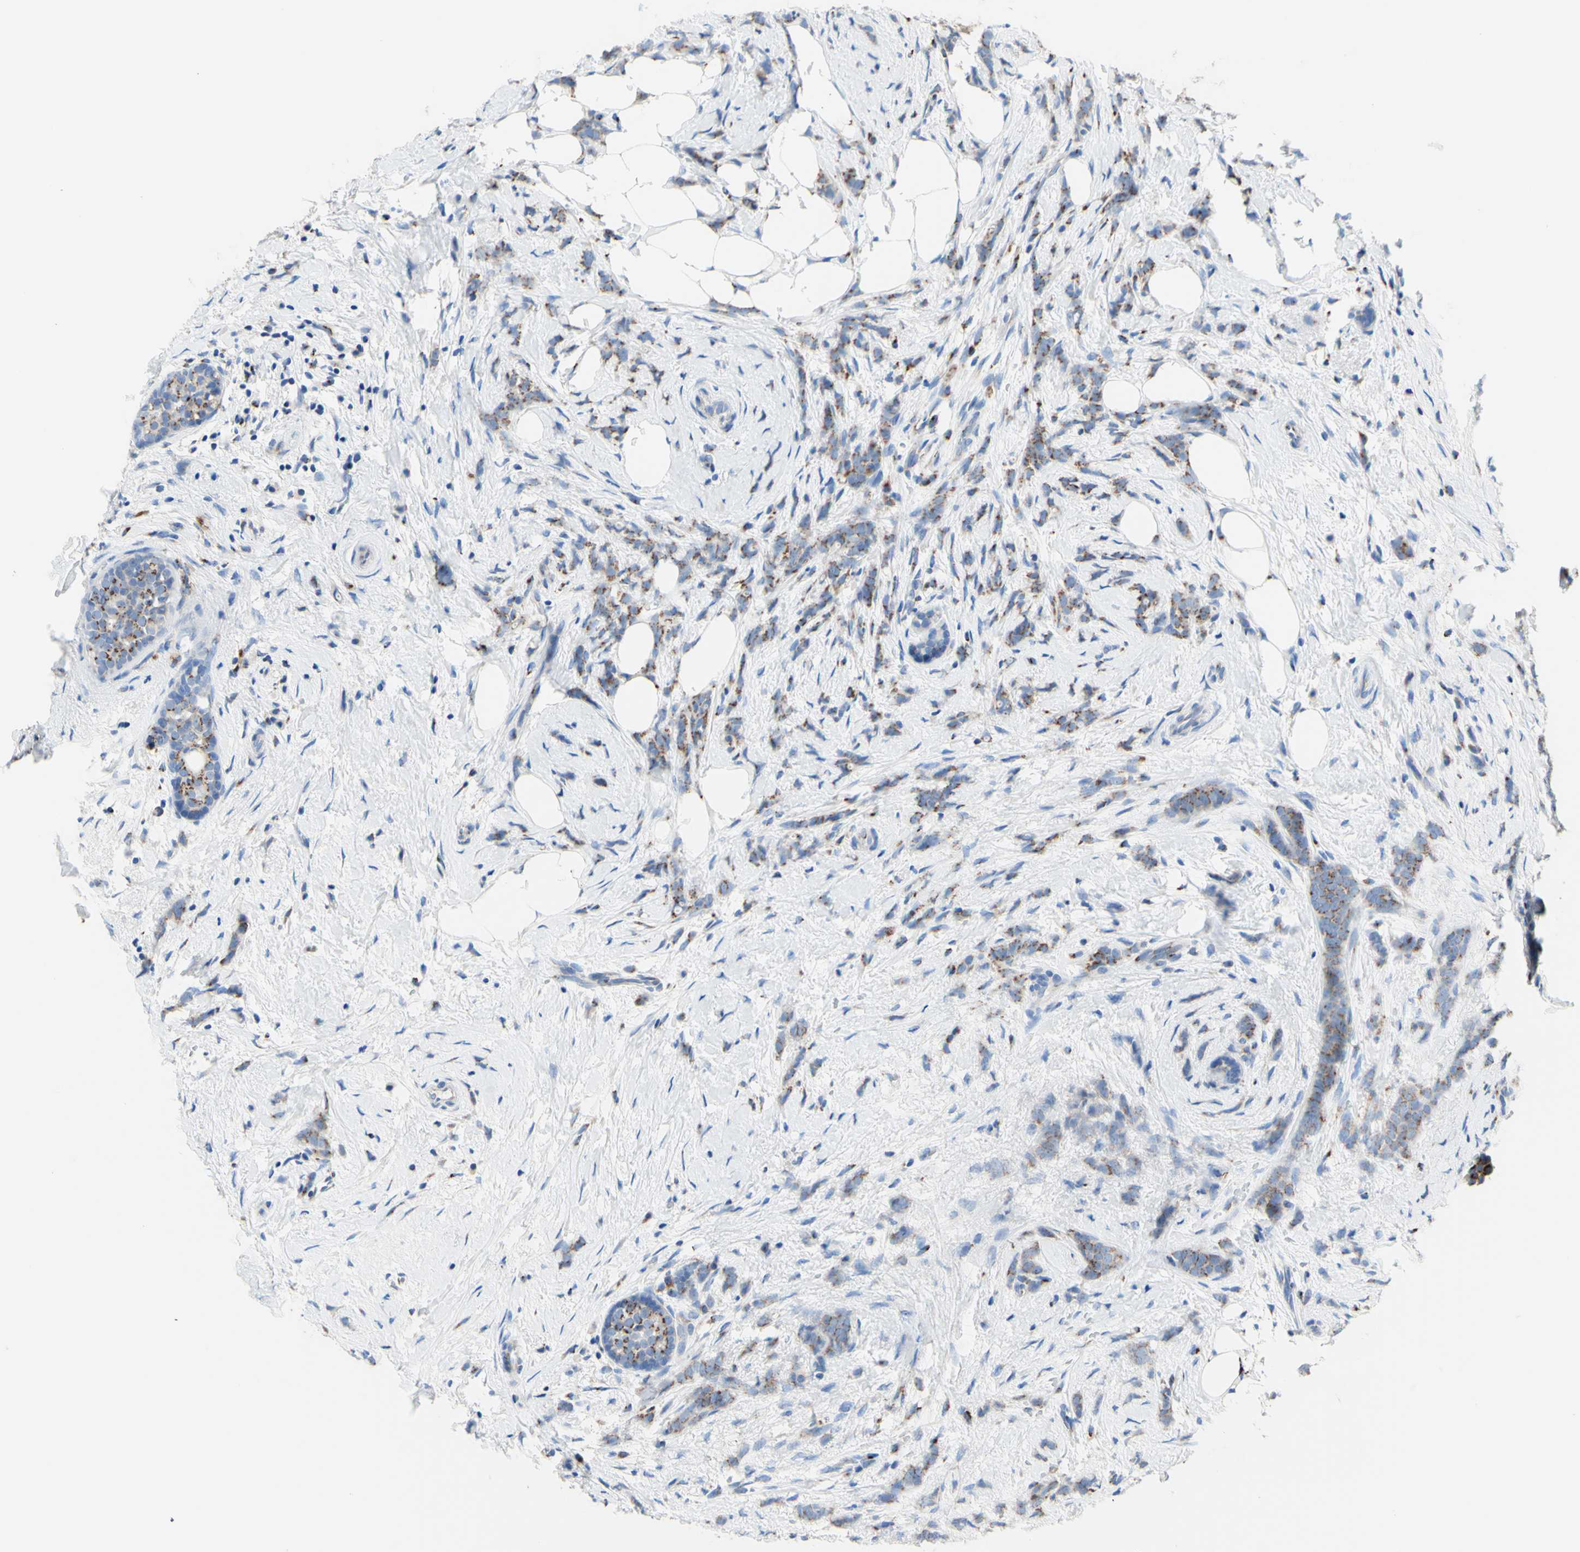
{"staining": {"intensity": "moderate", "quantity": "25%-75%", "location": "cytoplasmic/membranous"}, "tissue": "breast cancer", "cell_type": "Tumor cells", "image_type": "cancer", "snomed": [{"axis": "morphology", "description": "Lobular carcinoma, in situ"}, {"axis": "morphology", "description": "Lobular carcinoma"}, {"axis": "topography", "description": "Breast"}], "caption": "Immunohistochemical staining of human breast cancer (lobular carcinoma in situ) displays medium levels of moderate cytoplasmic/membranous protein expression in about 25%-75% of tumor cells. (brown staining indicates protein expression, while blue staining denotes nuclei).", "gene": "GALNT2", "patient": {"sex": "female", "age": 41}}